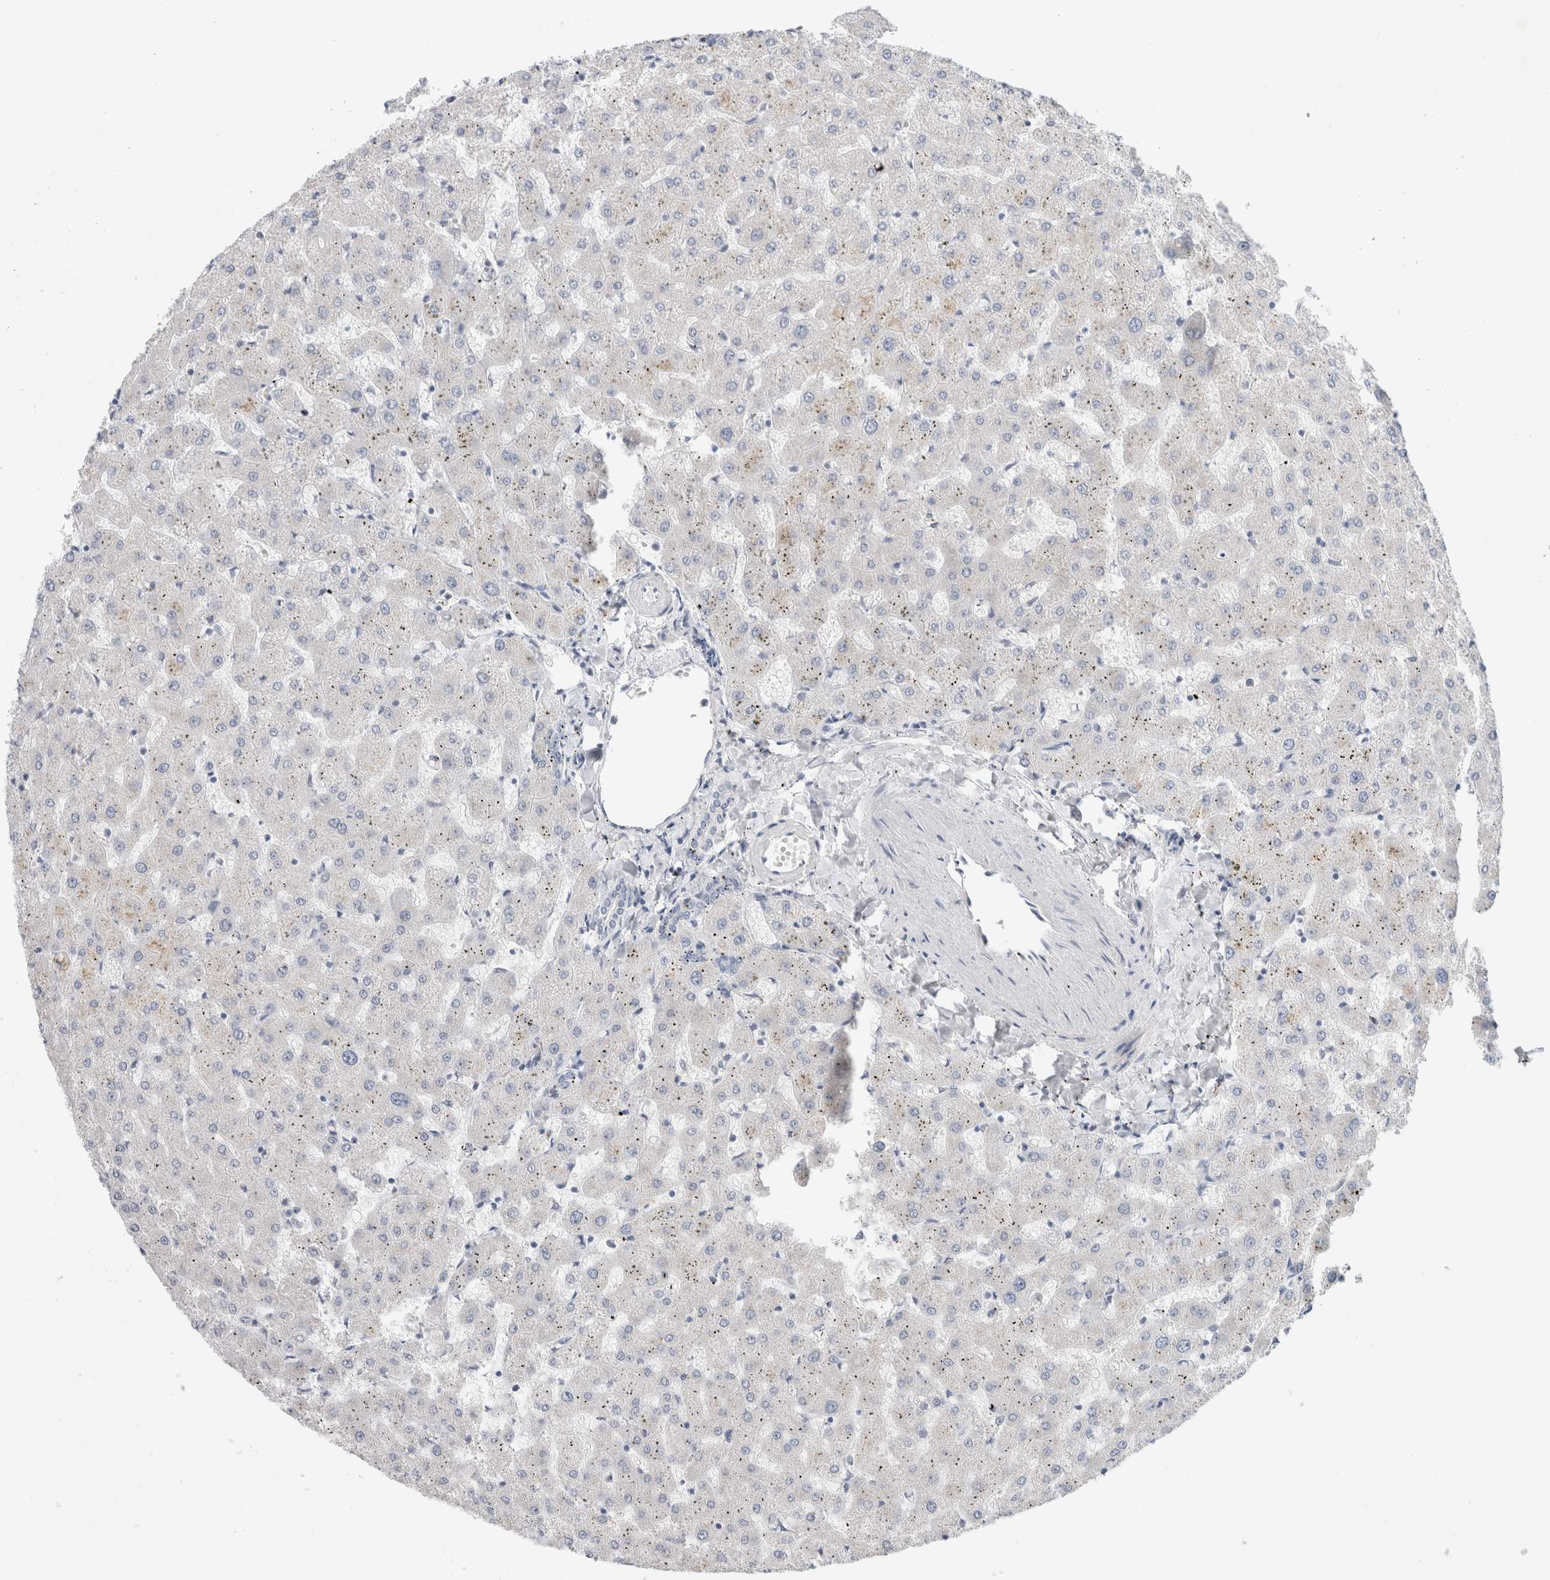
{"staining": {"intensity": "negative", "quantity": "none", "location": "none"}, "tissue": "liver", "cell_type": "Cholangiocytes", "image_type": "normal", "snomed": [{"axis": "morphology", "description": "Normal tissue, NOS"}, {"axis": "topography", "description": "Liver"}], "caption": "This is an IHC photomicrograph of normal human liver. There is no positivity in cholangiocytes.", "gene": "KNL1", "patient": {"sex": "female", "age": 63}}